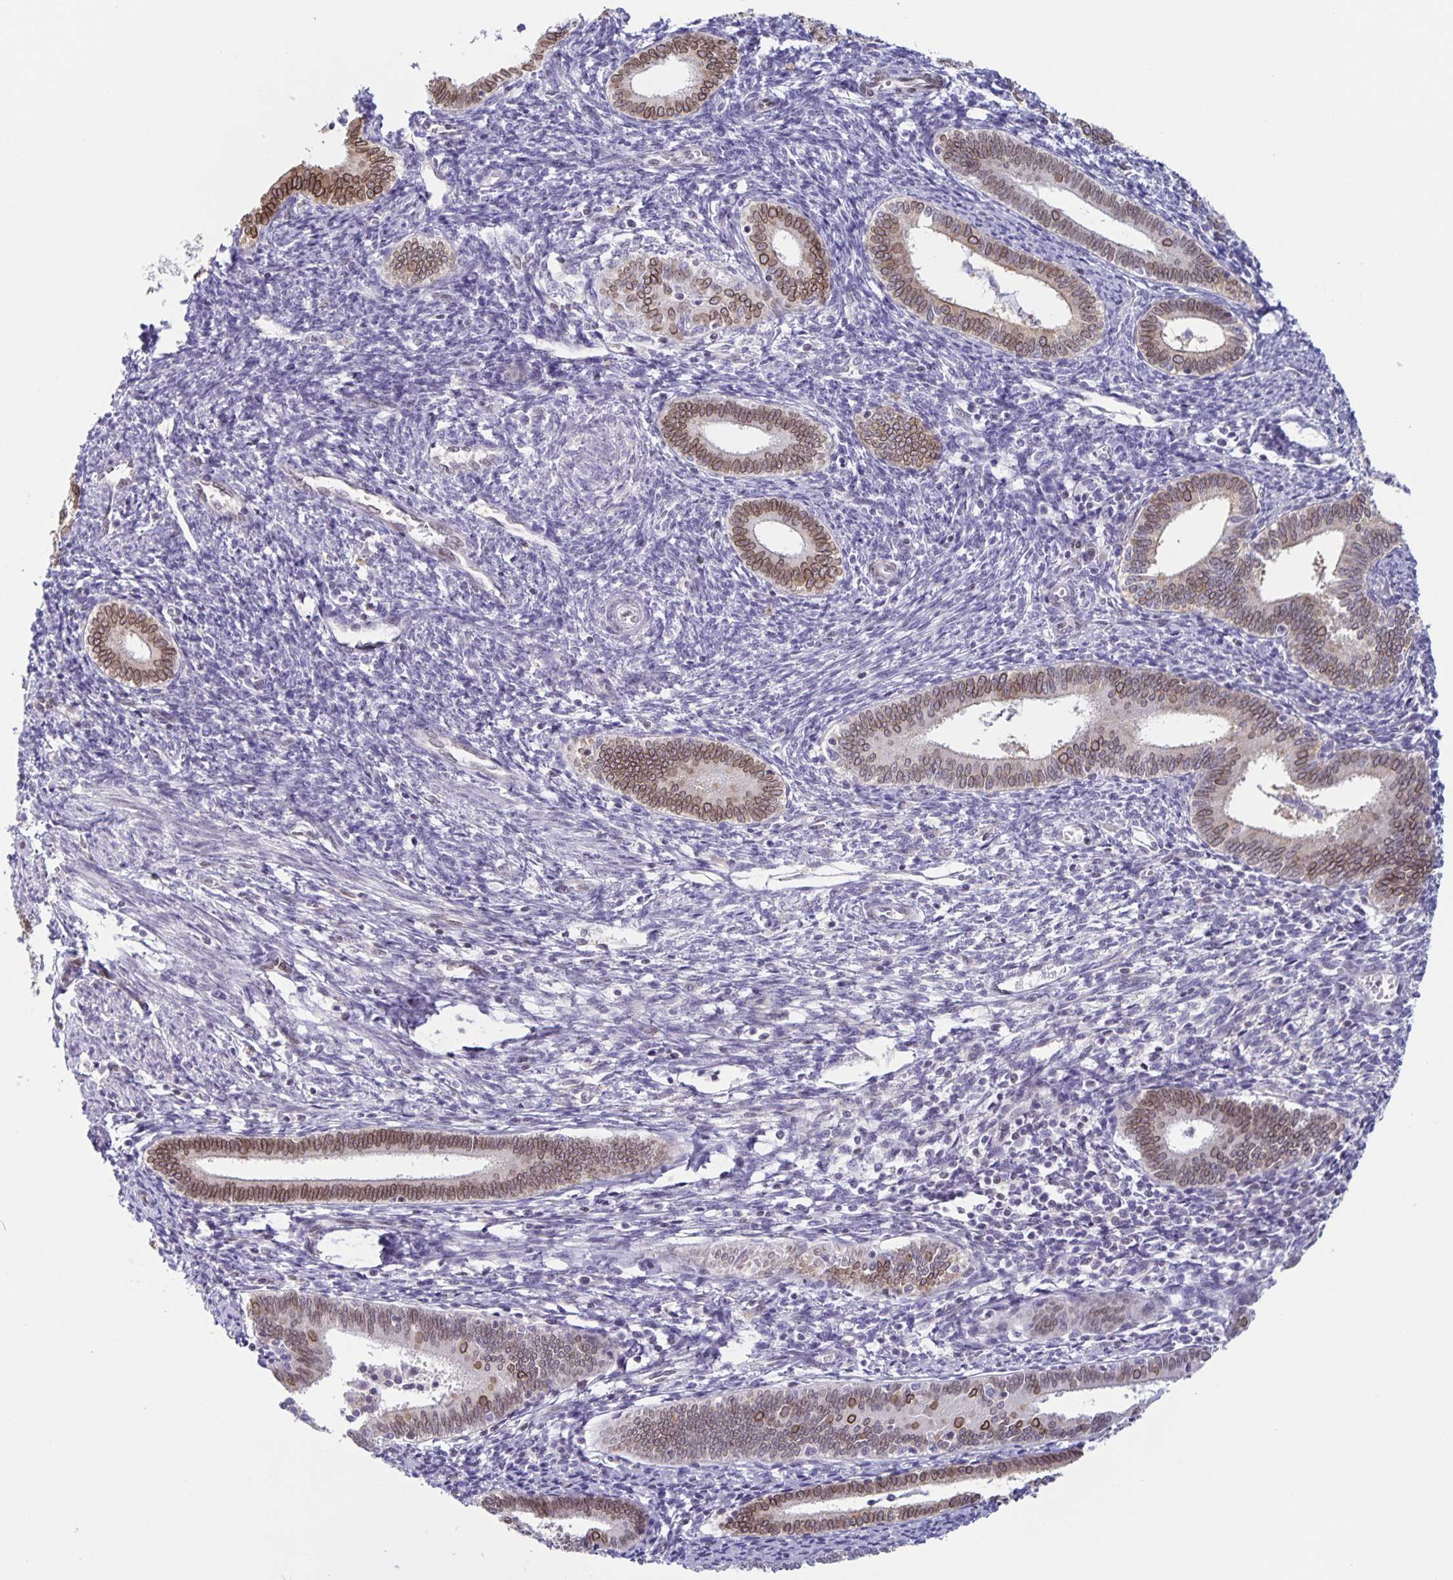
{"staining": {"intensity": "negative", "quantity": "none", "location": "none"}, "tissue": "endometrium", "cell_type": "Cells in endometrial stroma", "image_type": "normal", "snomed": [{"axis": "morphology", "description": "Normal tissue, NOS"}, {"axis": "topography", "description": "Endometrium"}], "caption": "Immunohistochemistry micrograph of benign human endometrium stained for a protein (brown), which demonstrates no staining in cells in endometrial stroma. (Immunohistochemistry (ihc), brightfield microscopy, high magnification).", "gene": "SYNE2", "patient": {"sex": "female", "age": 41}}